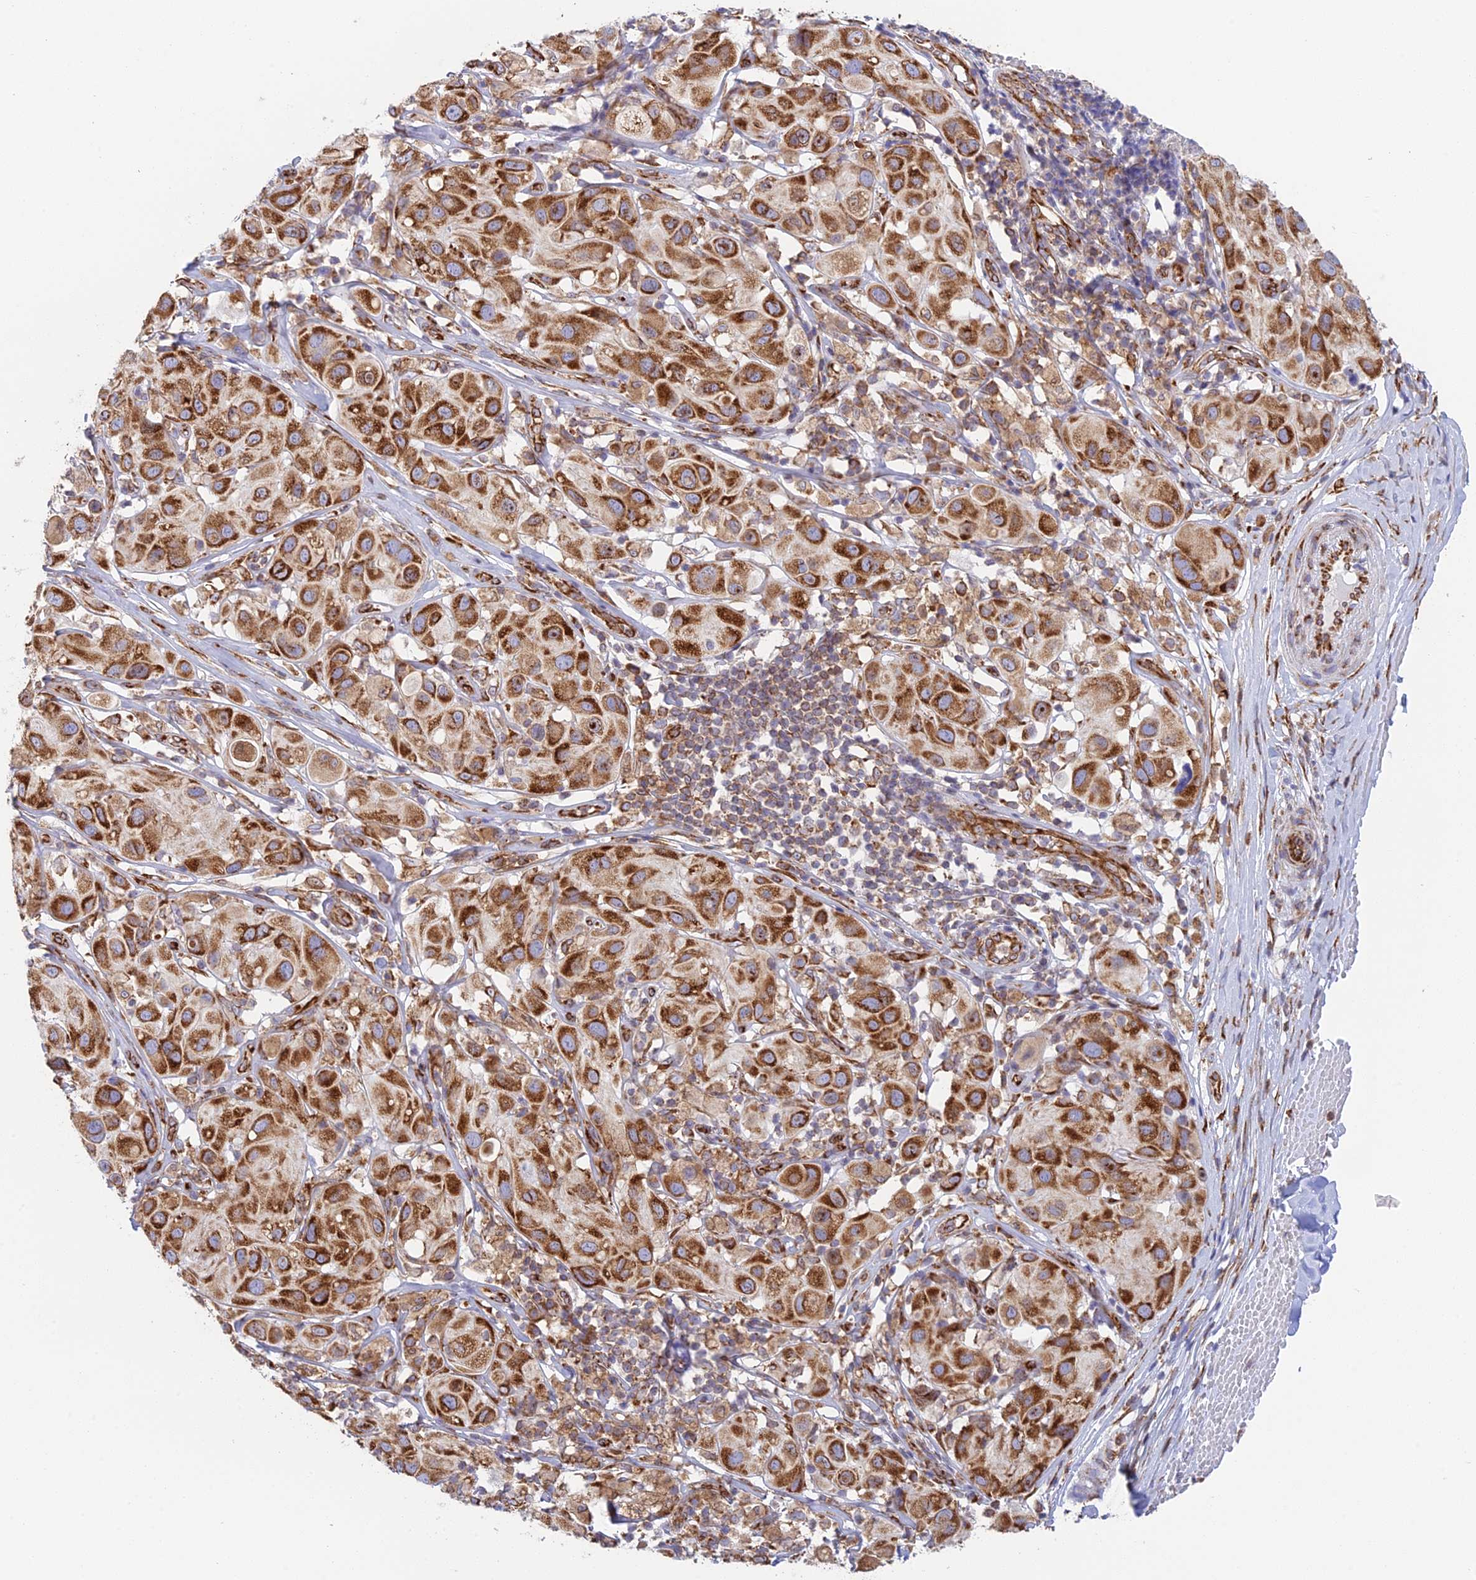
{"staining": {"intensity": "strong", "quantity": ">75%", "location": "cytoplasmic/membranous"}, "tissue": "melanoma", "cell_type": "Tumor cells", "image_type": "cancer", "snomed": [{"axis": "morphology", "description": "Malignant melanoma, Metastatic site"}, {"axis": "topography", "description": "Skin"}], "caption": "Immunohistochemistry (IHC) photomicrograph of human malignant melanoma (metastatic site) stained for a protein (brown), which exhibits high levels of strong cytoplasmic/membranous staining in approximately >75% of tumor cells.", "gene": "CCDC69", "patient": {"sex": "male", "age": 41}}